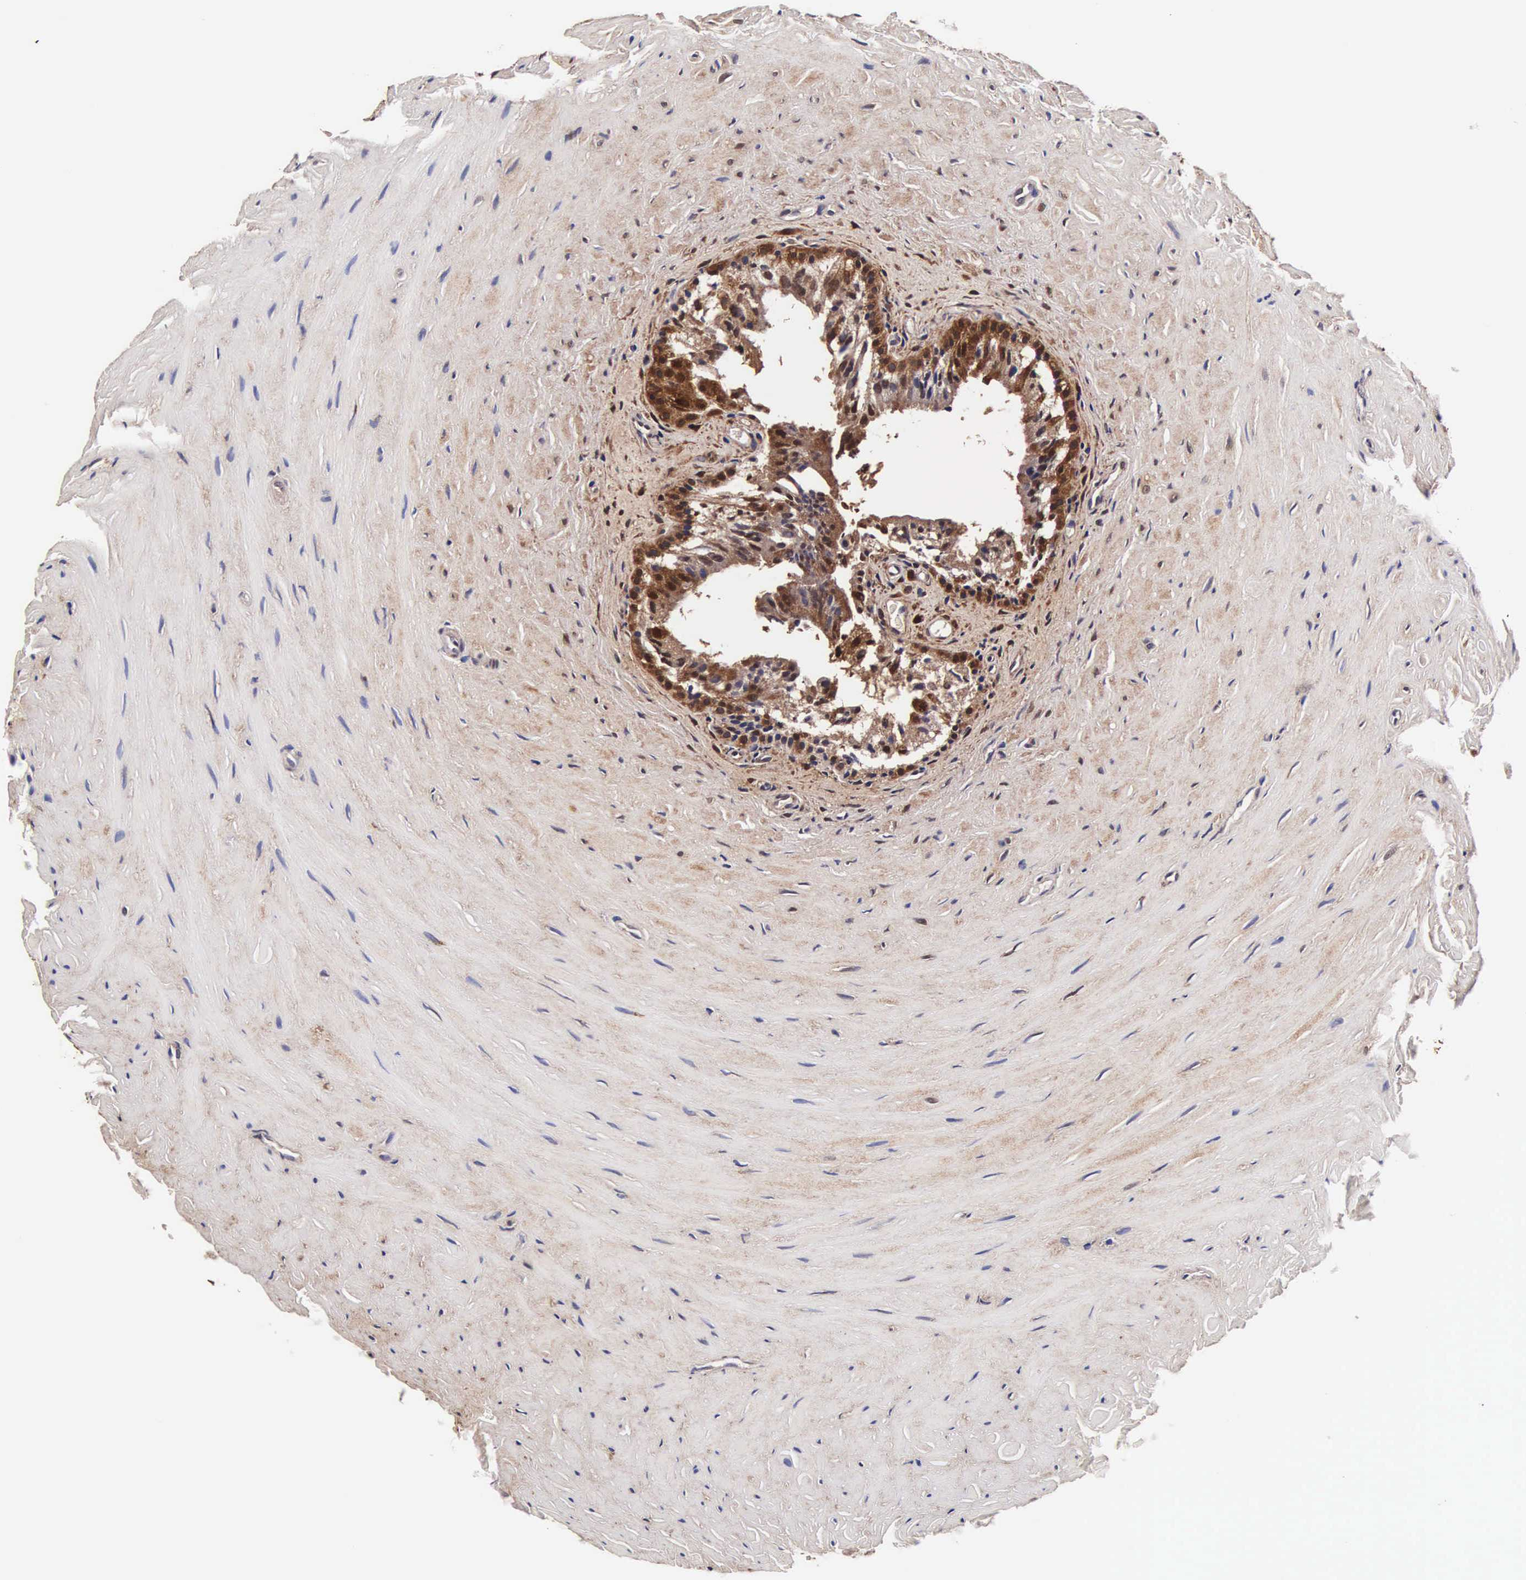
{"staining": {"intensity": "strong", "quantity": ">75%", "location": "cytoplasmic/membranous,nuclear"}, "tissue": "epididymis", "cell_type": "Glandular cells", "image_type": "normal", "snomed": [{"axis": "morphology", "description": "Normal tissue, NOS"}, {"axis": "topography", "description": "Epididymis"}], "caption": "A histopathology image of human epididymis stained for a protein displays strong cytoplasmic/membranous,nuclear brown staining in glandular cells. (DAB (3,3'-diaminobenzidine) IHC, brown staining for protein, blue staining for nuclei).", "gene": "TECPR2", "patient": {"sex": "male", "age": 35}}